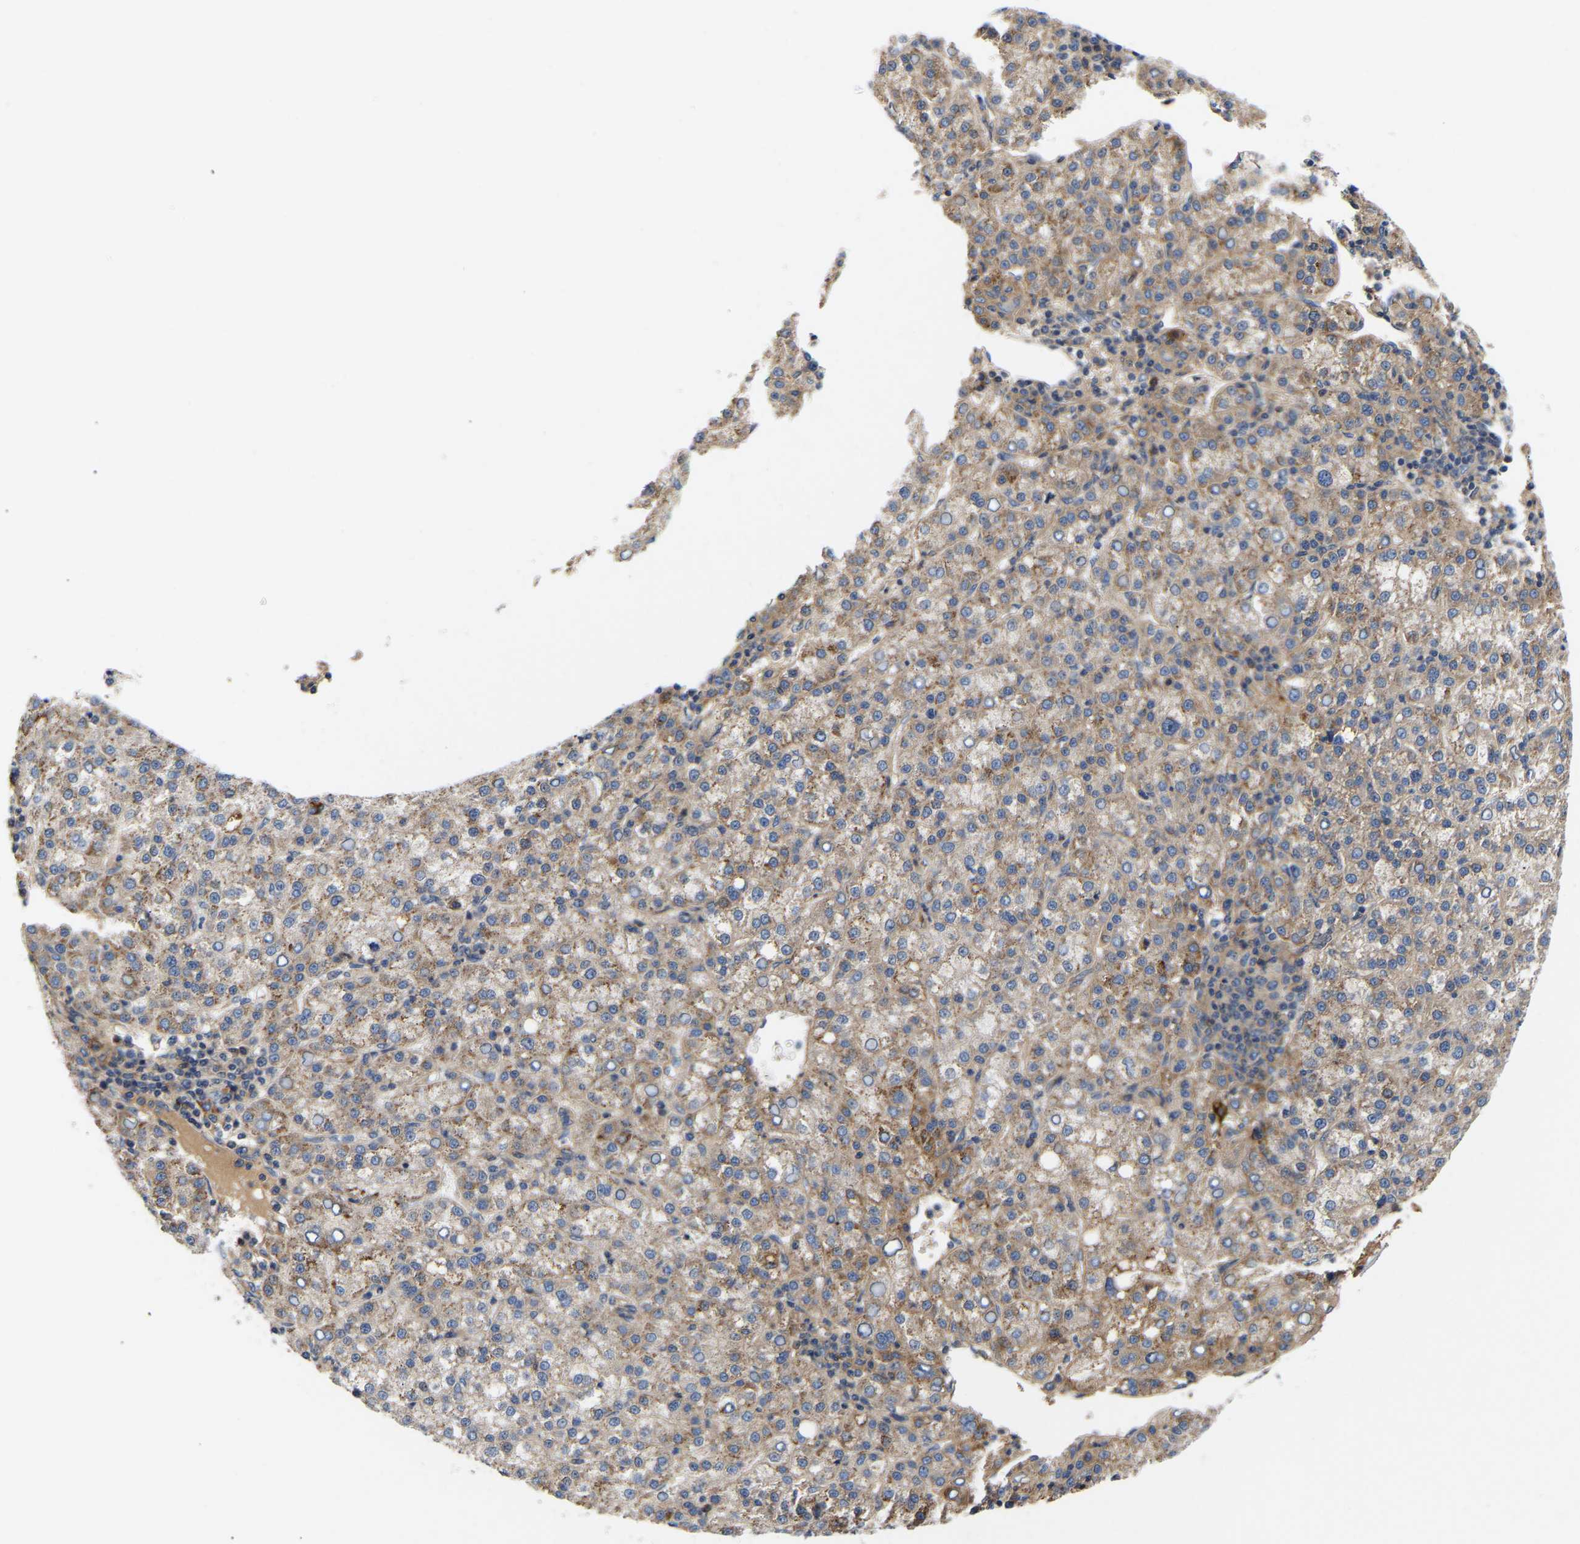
{"staining": {"intensity": "moderate", "quantity": "25%-75%", "location": "cytoplasmic/membranous"}, "tissue": "liver cancer", "cell_type": "Tumor cells", "image_type": "cancer", "snomed": [{"axis": "morphology", "description": "Carcinoma, Hepatocellular, NOS"}, {"axis": "topography", "description": "Liver"}], "caption": "The micrograph demonstrates a brown stain indicating the presence of a protein in the cytoplasmic/membranous of tumor cells in liver hepatocellular carcinoma.", "gene": "AIMP2", "patient": {"sex": "female", "age": 58}}